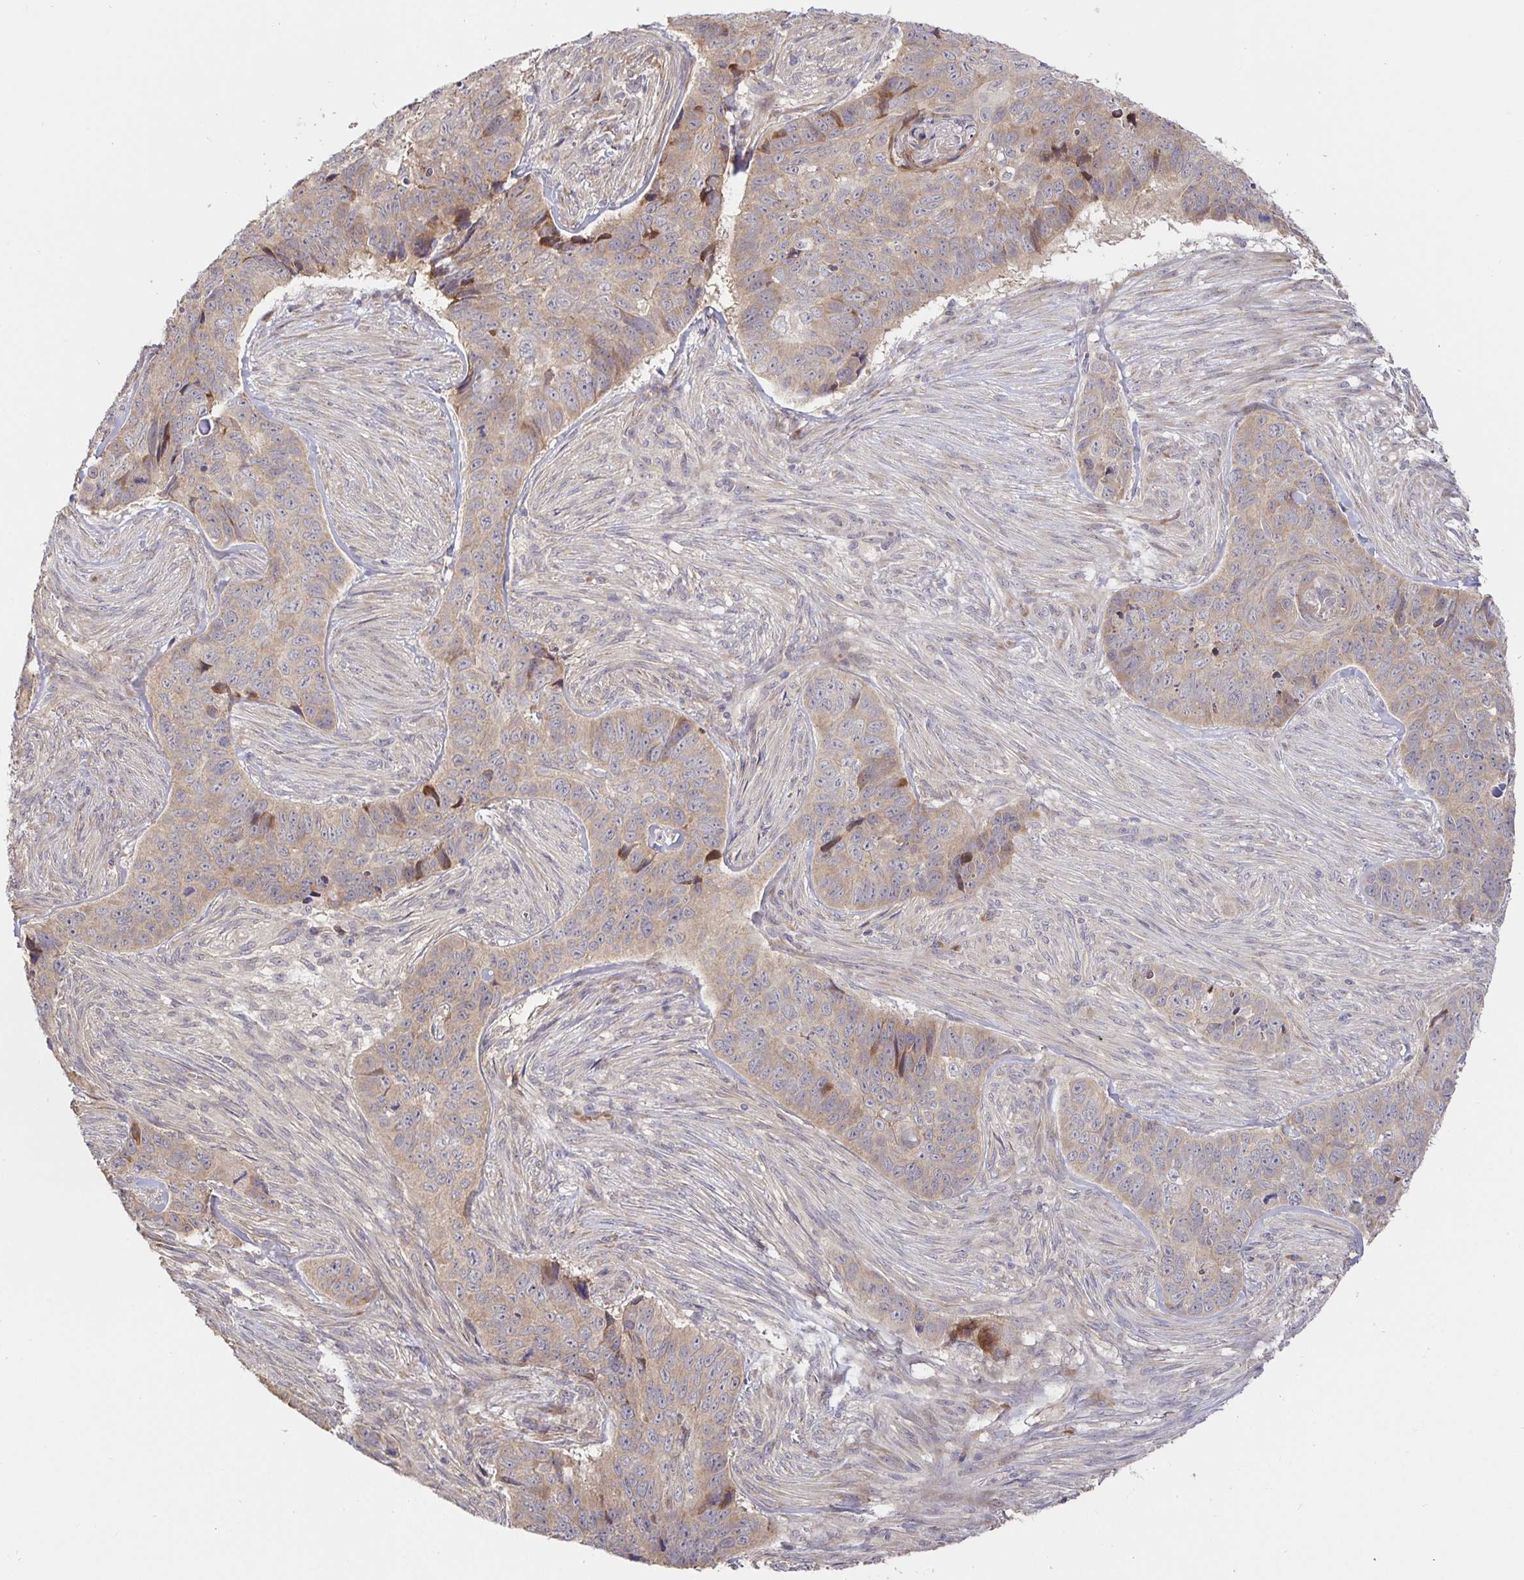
{"staining": {"intensity": "weak", "quantity": ">75%", "location": "cytoplasmic/membranous"}, "tissue": "skin cancer", "cell_type": "Tumor cells", "image_type": "cancer", "snomed": [{"axis": "morphology", "description": "Basal cell carcinoma"}, {"axis": "topography", "description": "Skin"}], "caption": "High-power microscopy captured an IHC photomicrograph of skin basal cell carcinoma, revealing weak cytoplasmic/membranous positivity in about >75% of tumor cells.", "gene": "ZDHHC11", "patient": {"sex": "female", "age": 82}}